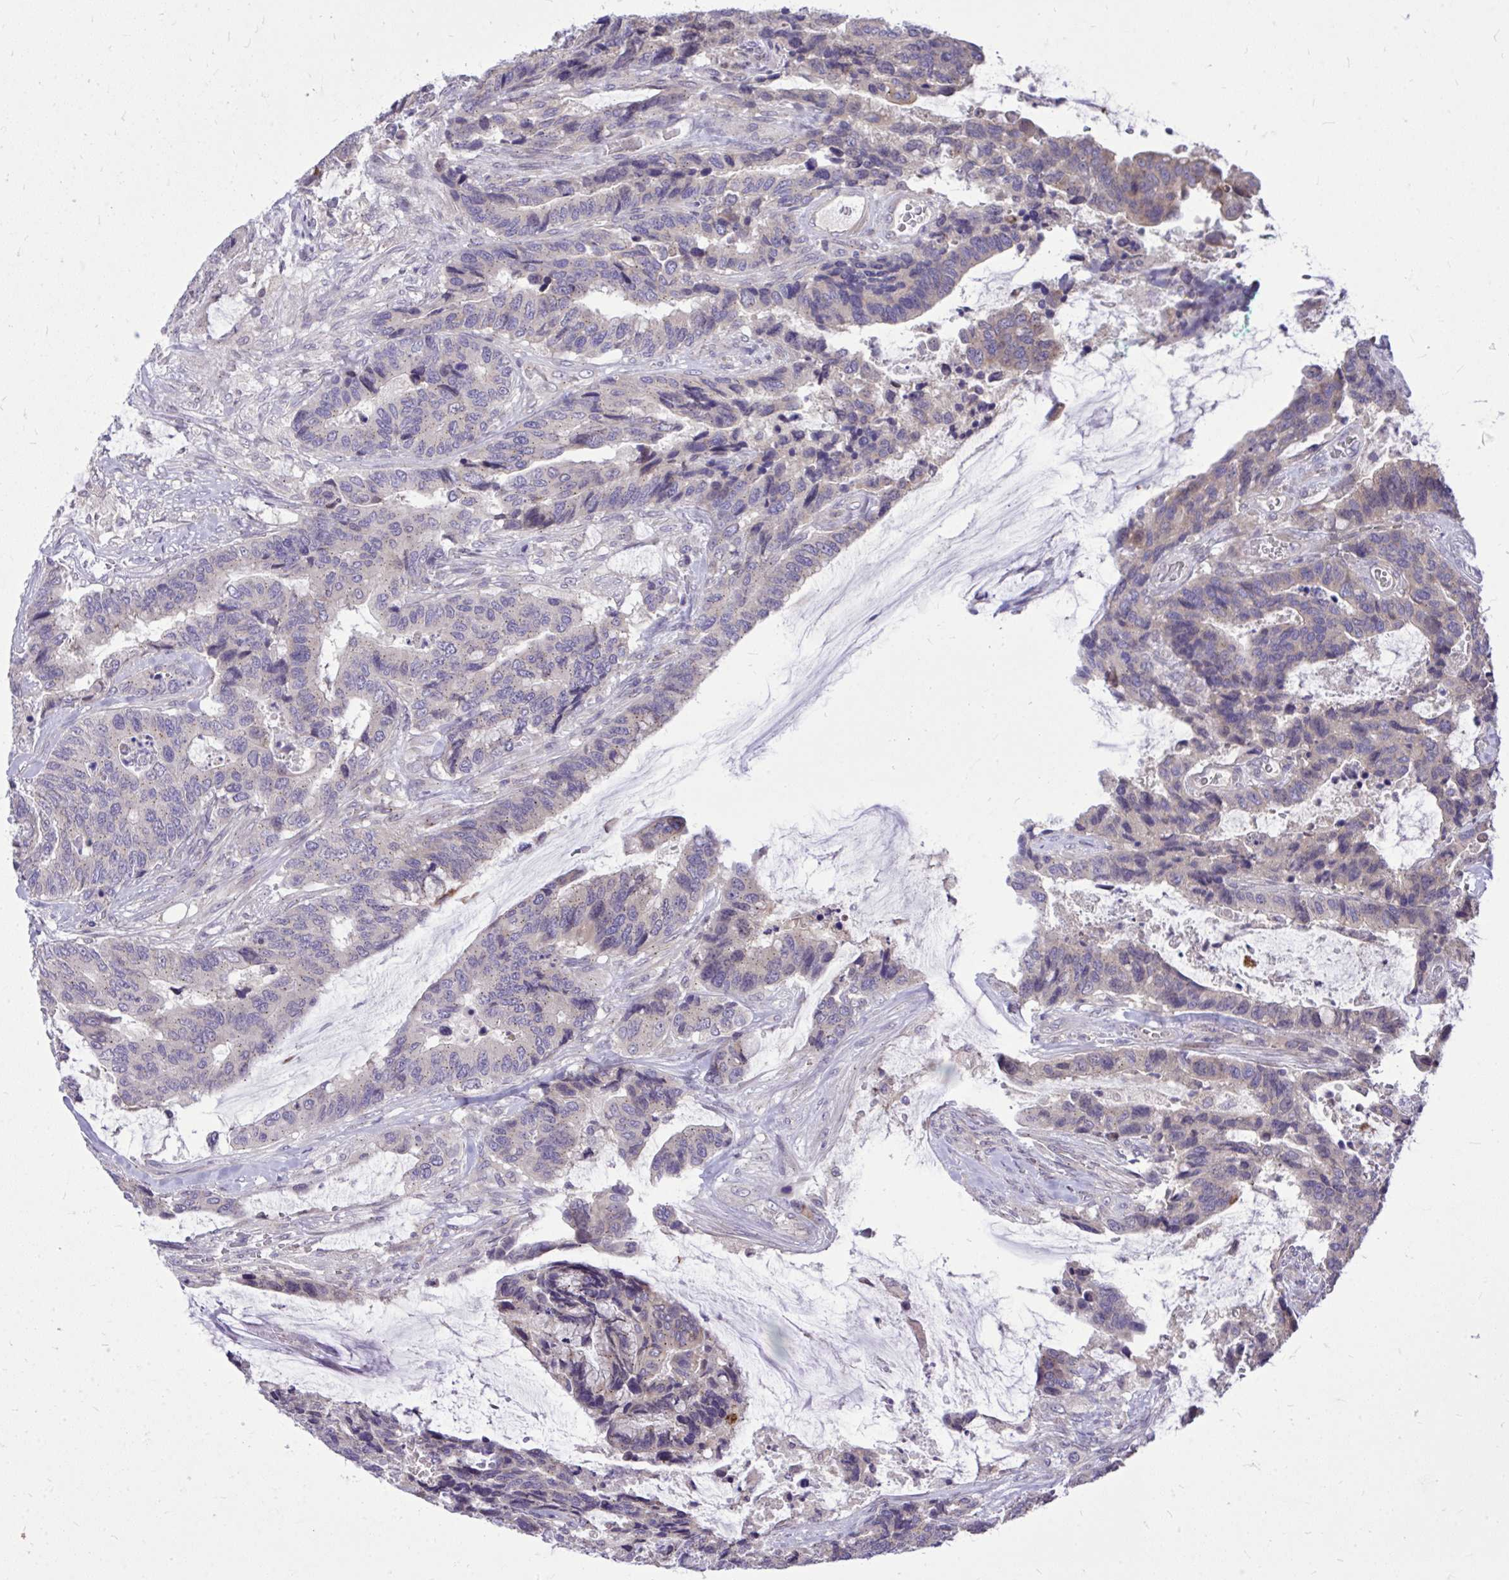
{"staining": {"intensity": "negative", "quantity": "none", "location": "none"}, "tissue": "colorectal cancer", "cell_type": "Tumor cells", "image_type": "cancer", "snomed": [{"axis": "morphology", "description": "Adenocarcinoma, NOS"}, {"axis": "topography", "description": "Rectum"}], "caption": "Human colorectal cancer stained for a protein using IHC exhibits no staining in tumor cells.", "gene": "CEACAM18", "patient": {"sex": "female", "age": 59}}